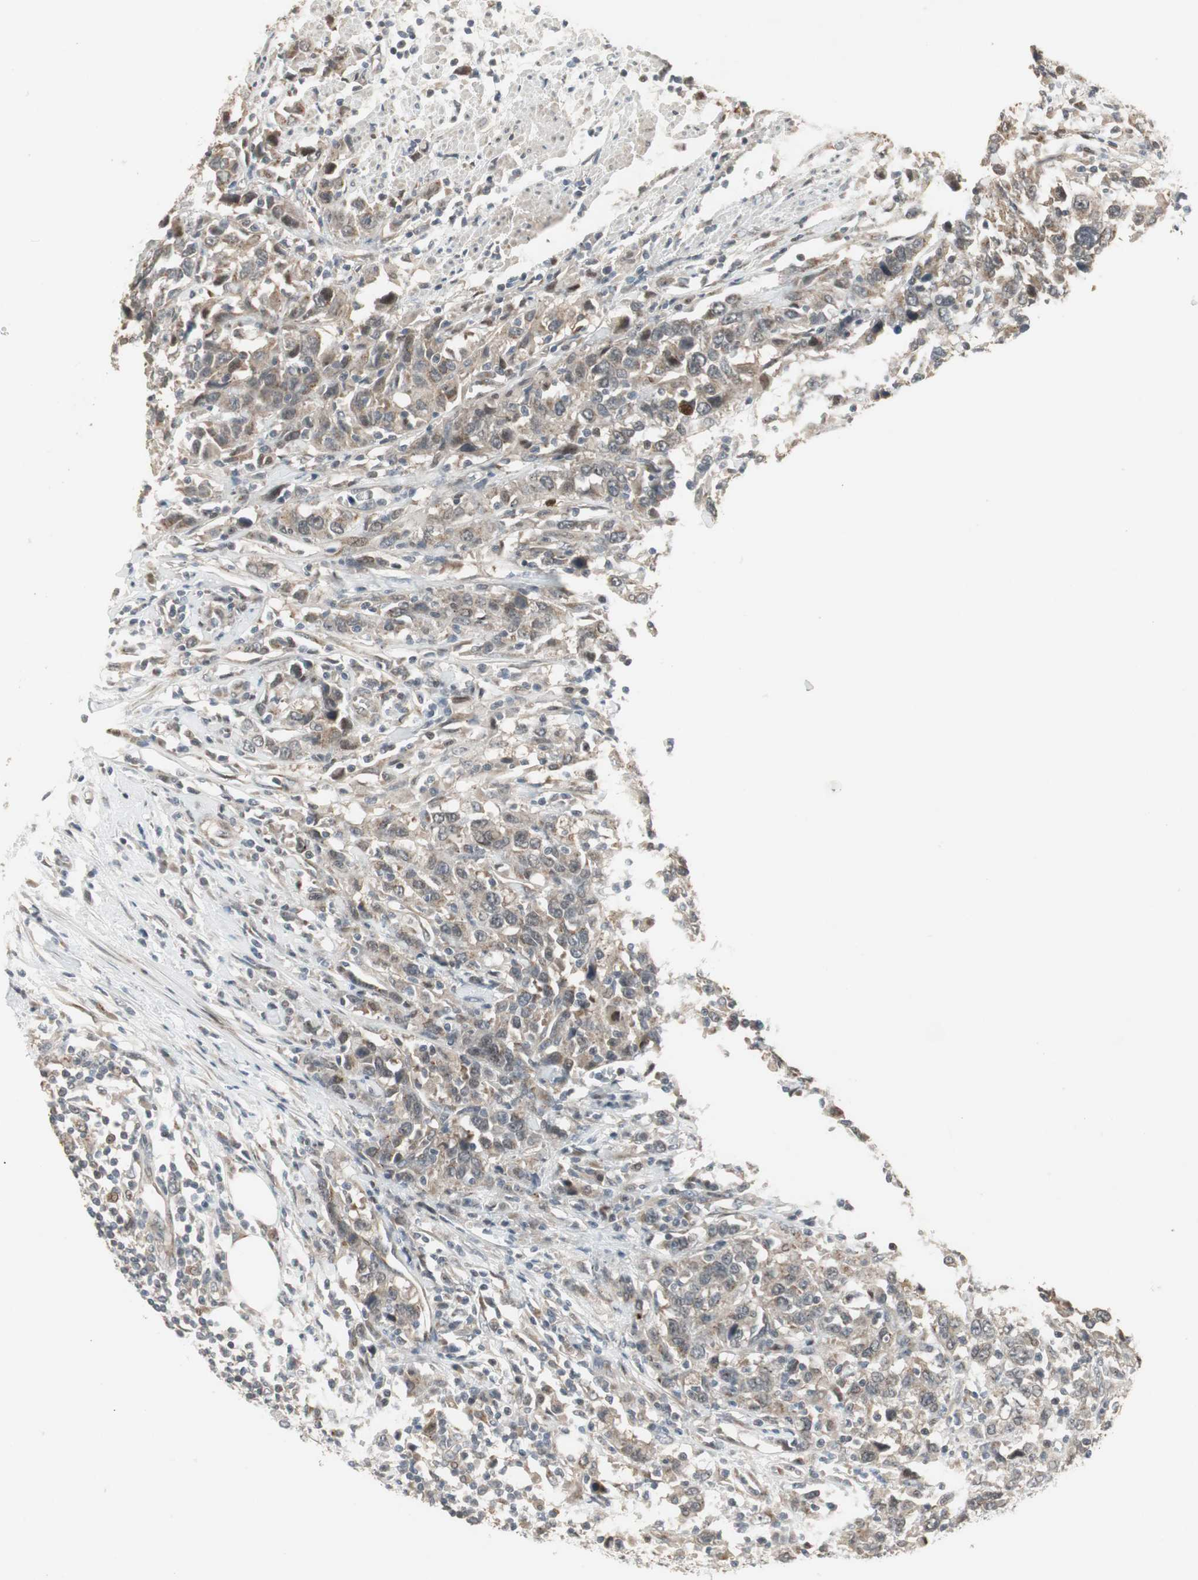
{"staining": {"intensity": "weak", "quantity": "25%-75%", "location": "cytoplasmic/membranous"}, "tissue": "urothelial cancer", "cell_type": "Tumor cells", "image_type": "cancer", "snomed": [{"axis": "morphology", "description": "Urothelial carcinoma, High grade"}, {"axis": "topography", "description": "Urinary bladder"}], "caption": "Immunohistochemistry (IHC) of urothelial carcinoma (high-grade) demonstrates low levels of weak cytoplasmic/membranous expression in approximately 25%-75% of tumor cells.", "gene": "SNX4", "patient": {"sex": "male", "age": 61}}